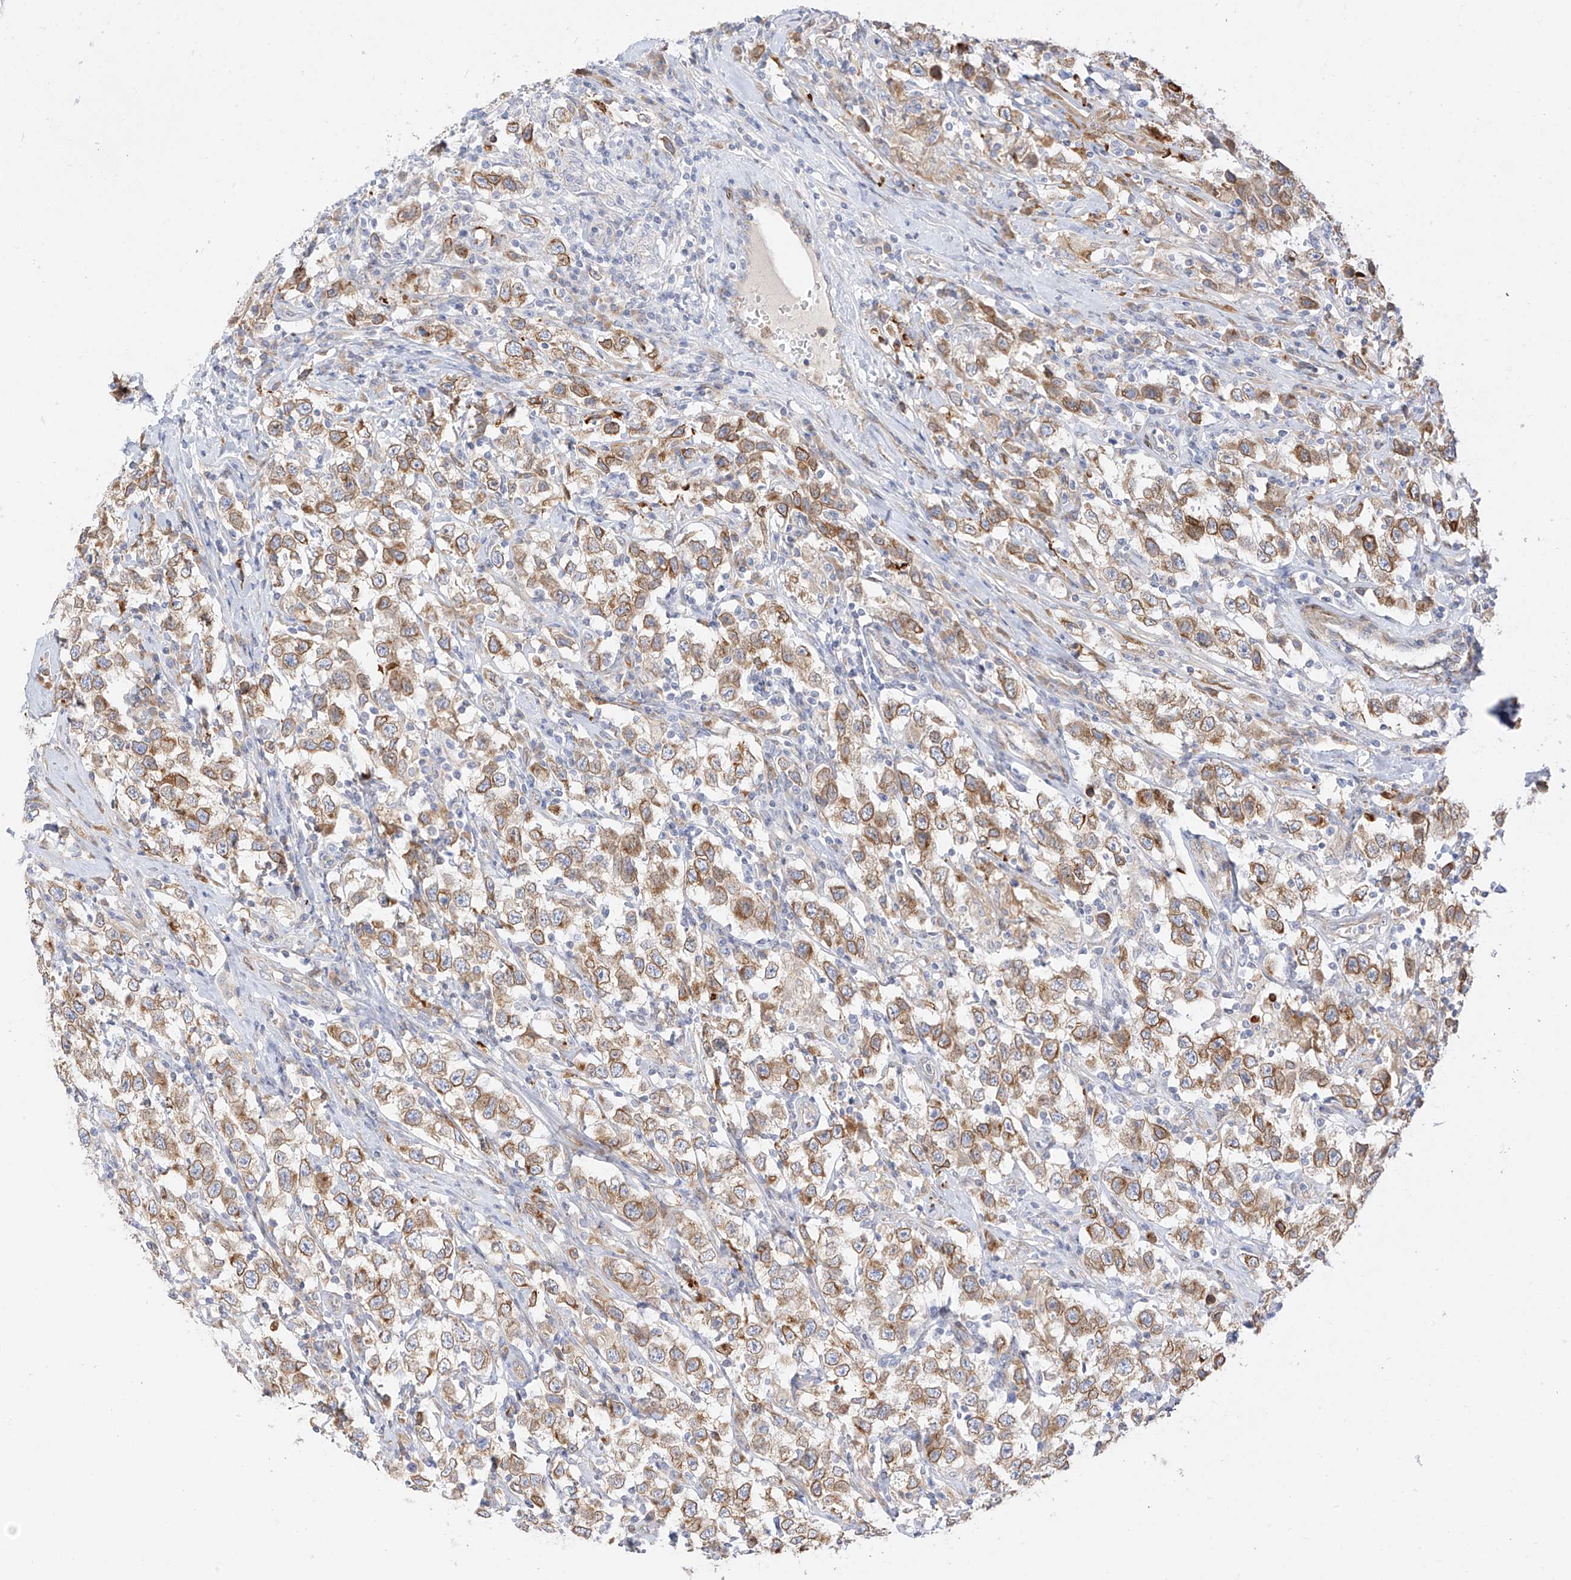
{"staining": {"intensity": "moderate", "quantity": ">75%", "location": "cytoplasmic/membranous"}, "tissue": "testis cancer", "cell_type": "Tumor cells", "image_type": "cancer", "snomed": [{"axis": "morphology", "description": "Seminoma, NOS"}, {"axis": "topography", "description": "Testis"}], "caption": "Testis cancer (seminoma) stained with a protein marker shows moderate staining in tumor cells.", "gene": "PCYOX1", "patient": {"sex": "male", "age": 41}}